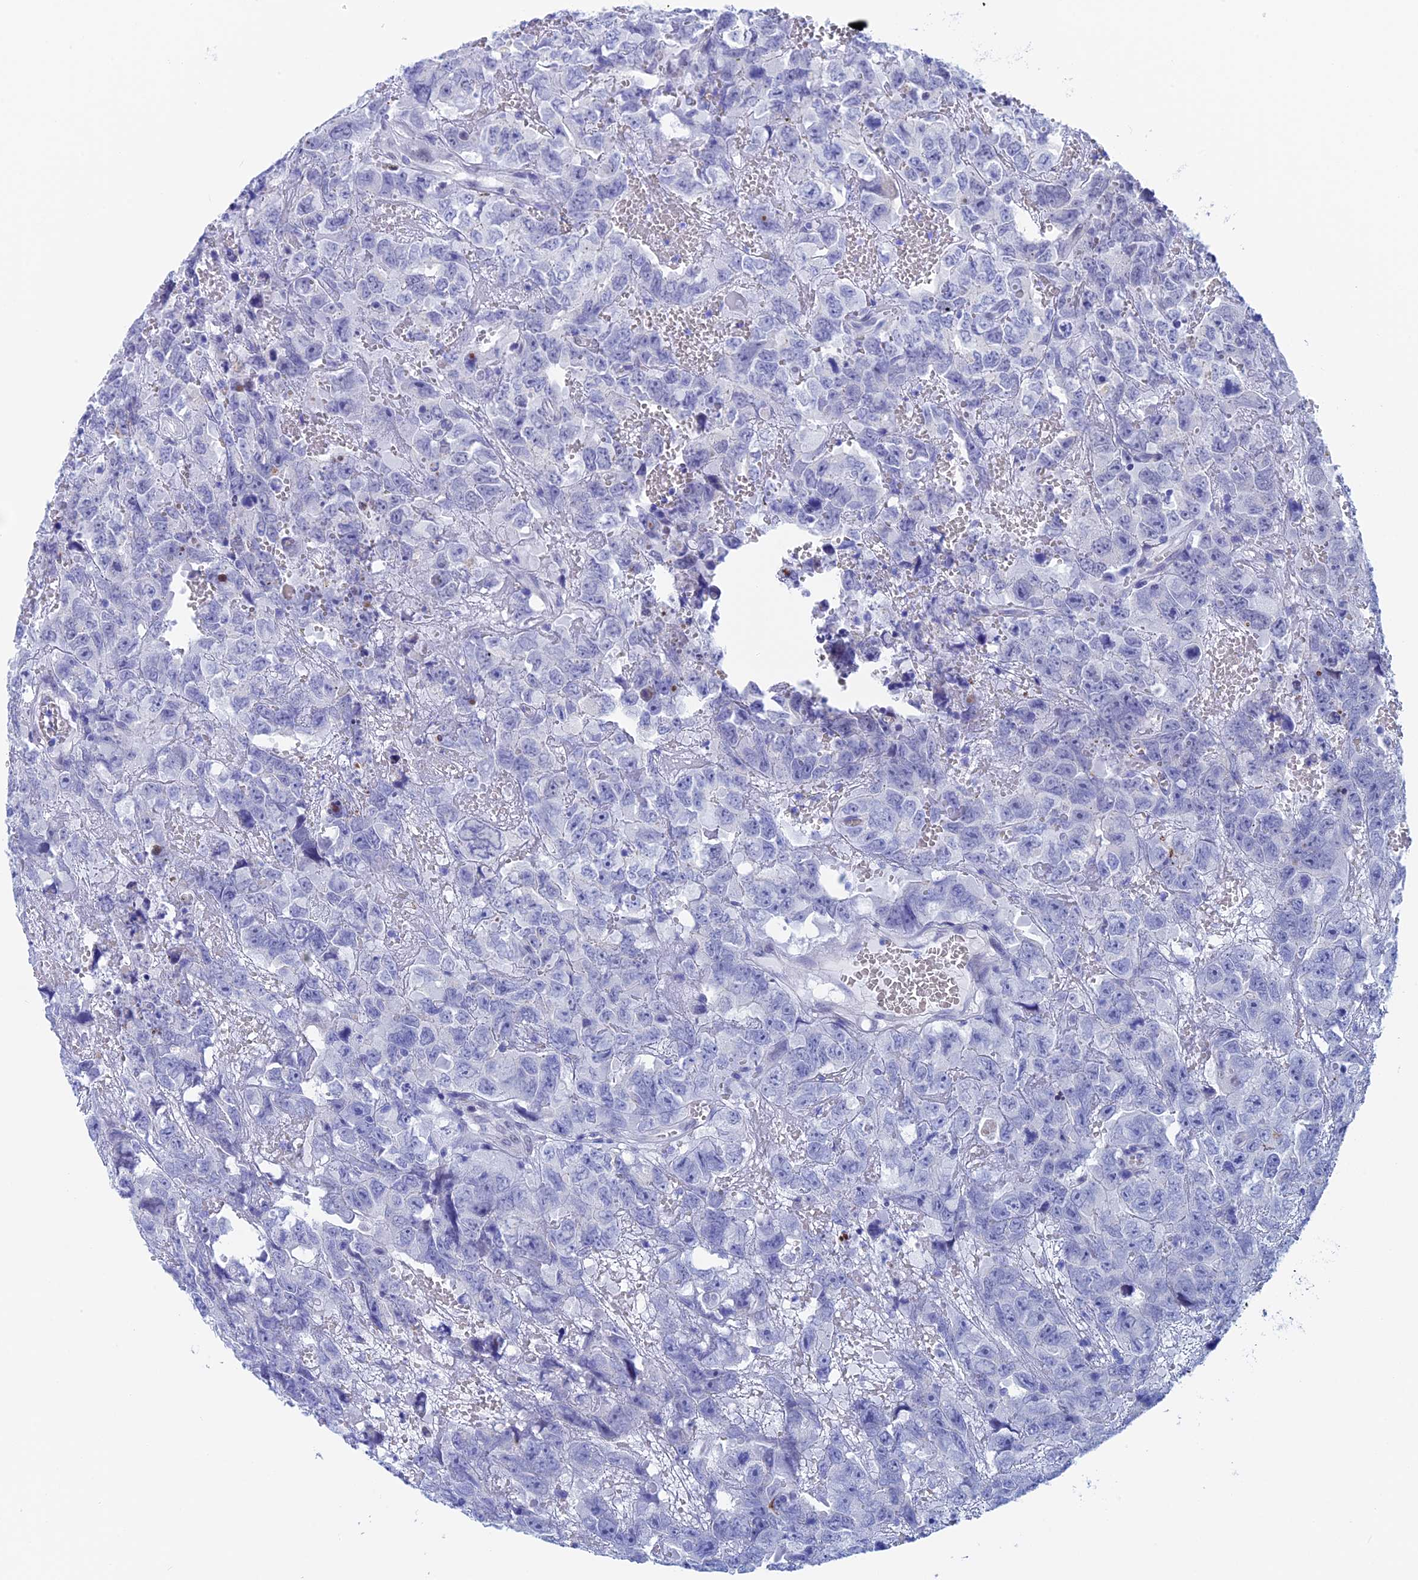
{"staining": {"intensity": "negative", "quantity": "none", "location": "none"}, "tissue": "testis cancer", "cell_type": "Tumor cells", "image_type": "cancer", "snomed": [{"axis": "morphology", "description": "Carcinoma, Embryonal, NOS"}, {"axis": "topography", "description": "Testis"}], "caption": "This is an immunohistochemistry (IHC) photomicrograph of testis cancer (embryonal carcinoma). There is no positivity in tumor cells.", "gene": "WDR83", "patient": {"sex": "male", "age": 45}}